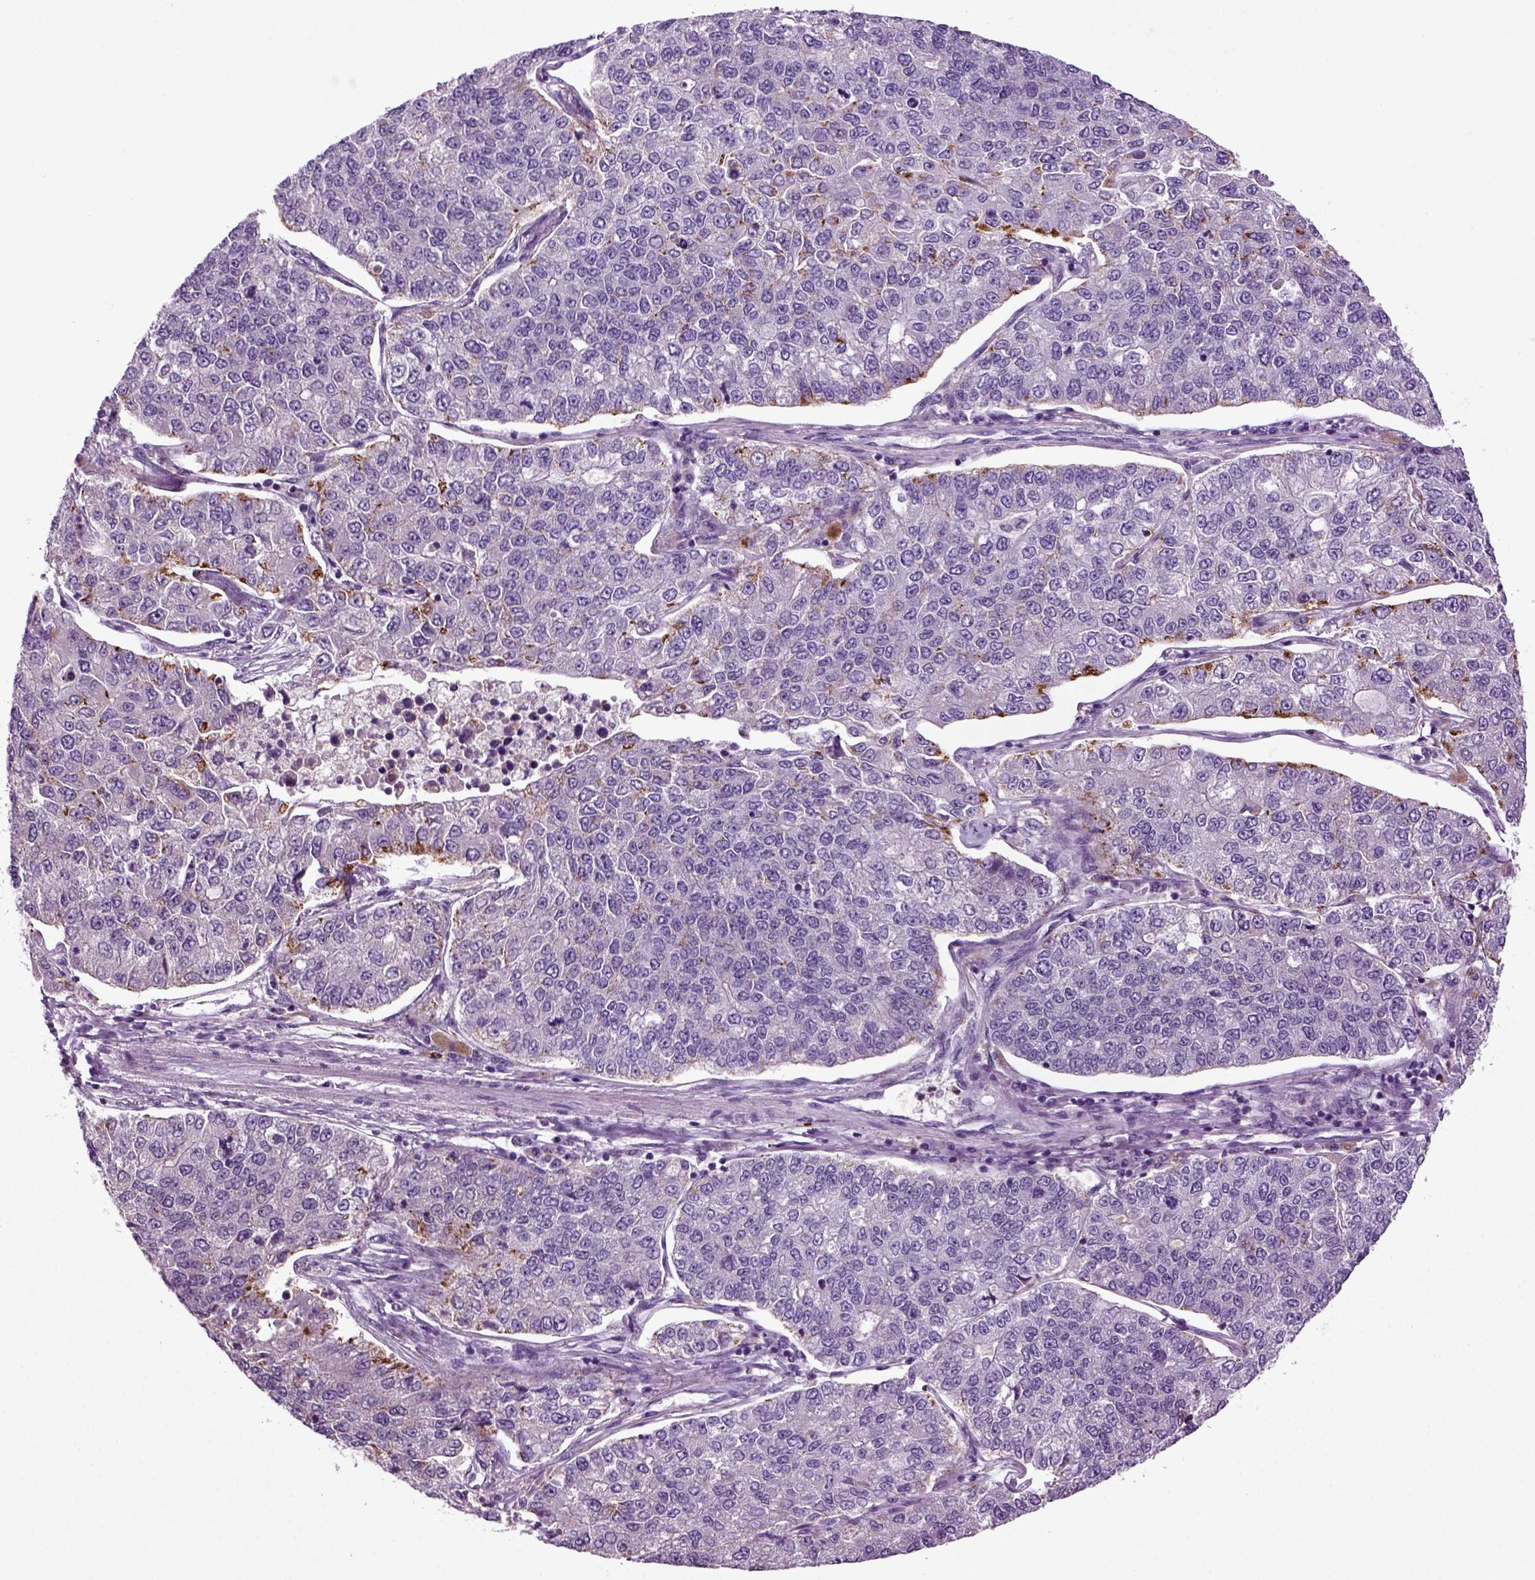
{"staining": {"intensity": "negative", "quantity": "none", "location": "none"}, "tissue": "lung cancer", "cell_type": "Tumor cells", "image_type": "cancer", "snomed": [{"axis": "morphology", "description": "Adenocarcinoma, NOS"}, {"axis": "topography", "description": "Lung"}], "caption": "High magnification brightfield microscopy of lung cancer stained with DAB (brown) and counterstained with hematoxylin (blue): tumor cells show no significant staining.", "gene": "FGF11", "patient": {"sex": "male", "age": 49}}